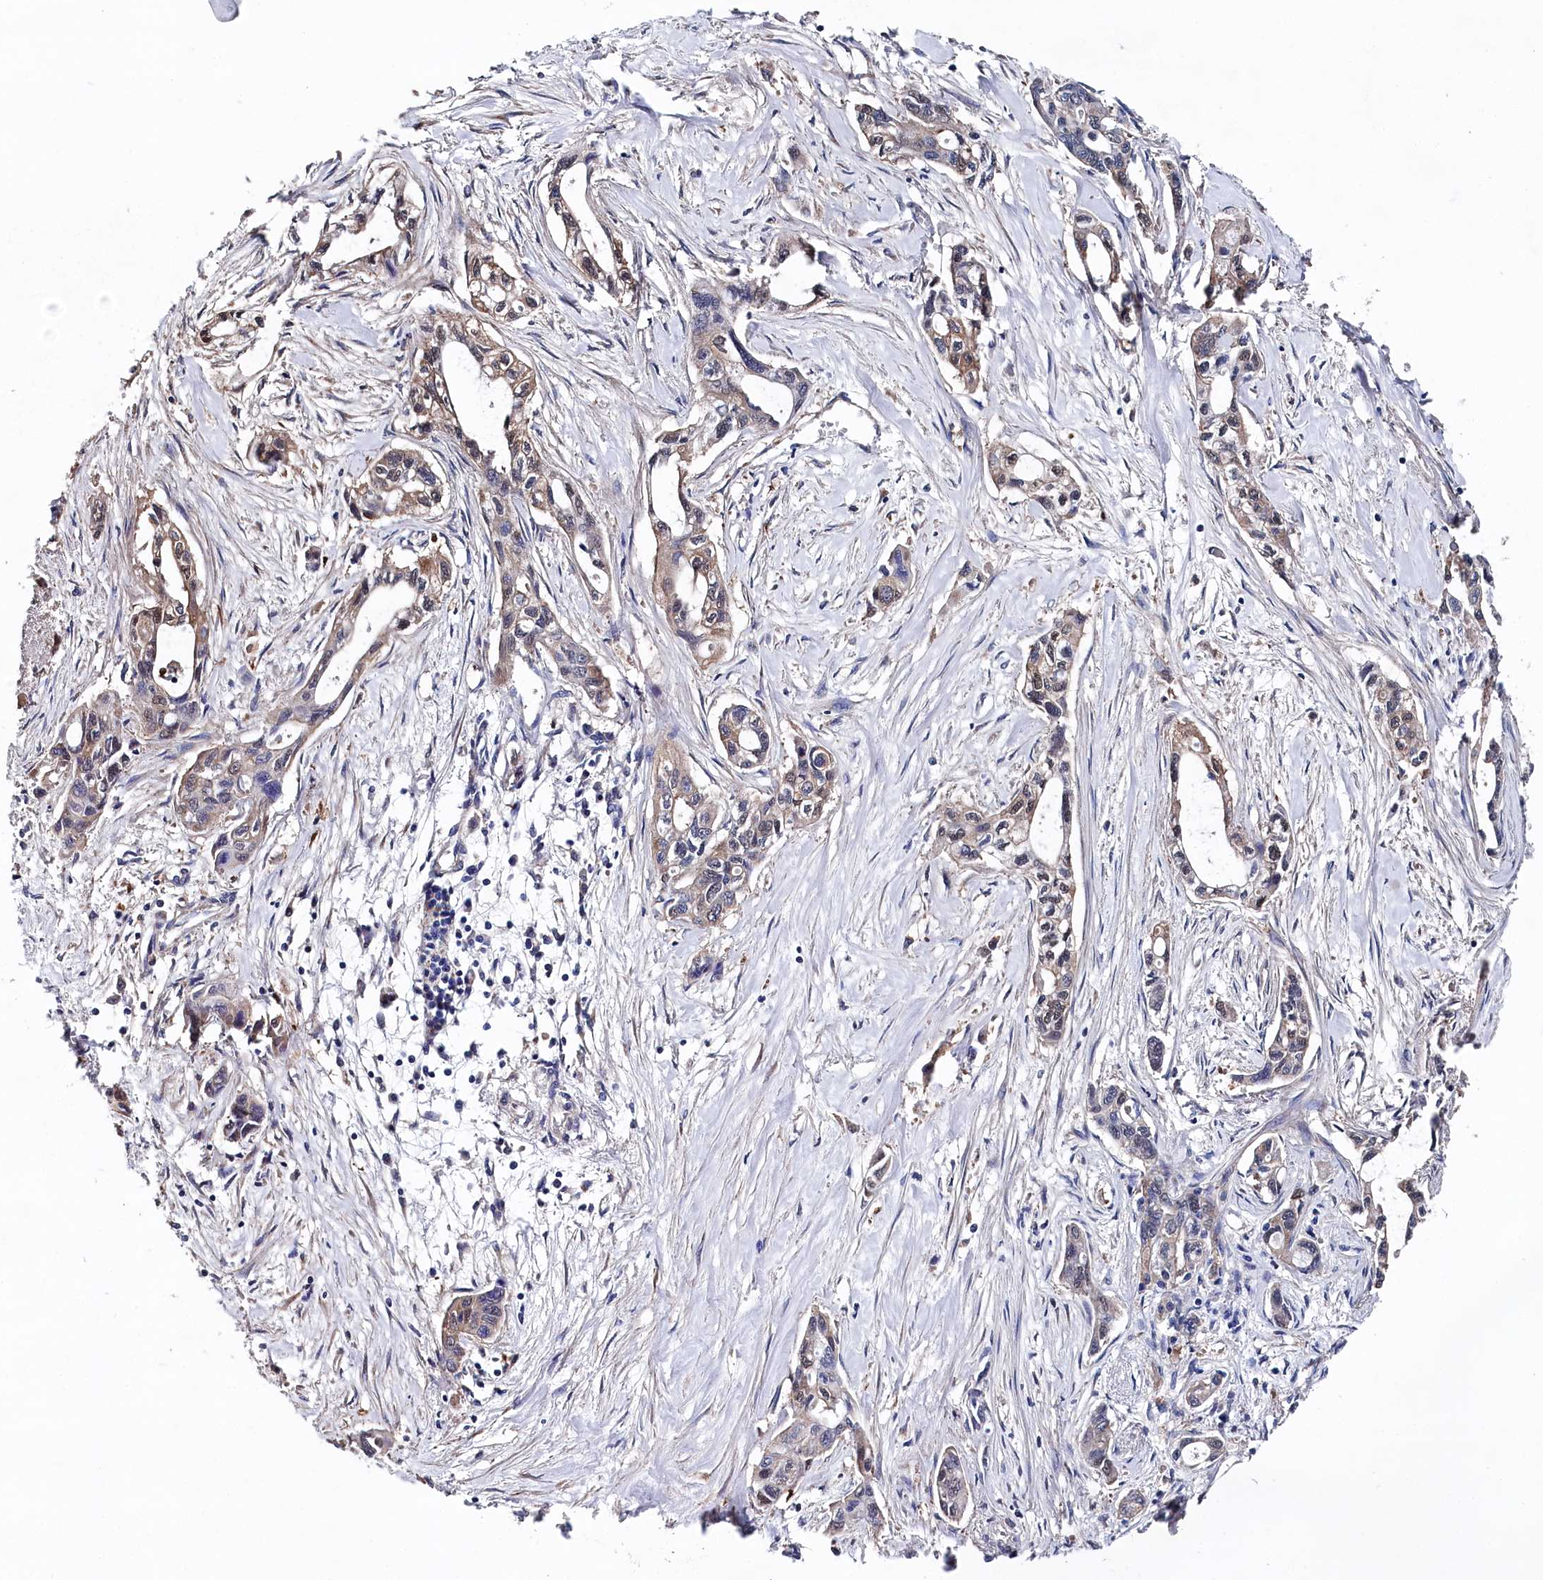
{"staining": {"intensity": "weak", "quantity": ">75%", "location": "cytoplasmic/membranous"}, "tissue": "pancreatic cancer", "cell_type": "Tumor cells", "image_type": "cancer", "snomed": [{"axis": "morphology", "description": "Adenocarcinoma, NOS"}, {"axis": "topography", "description": "Pancreas"}], "caption": "Pancreatic cancer (adenocarcinoma) was stained to show a protein in brown. There is low levels of weak cytoplasmic/membranous positivity in about >75% of tumor cells.", "gene": "BHMT", "patient": {"sex": "male", "age": 75}}